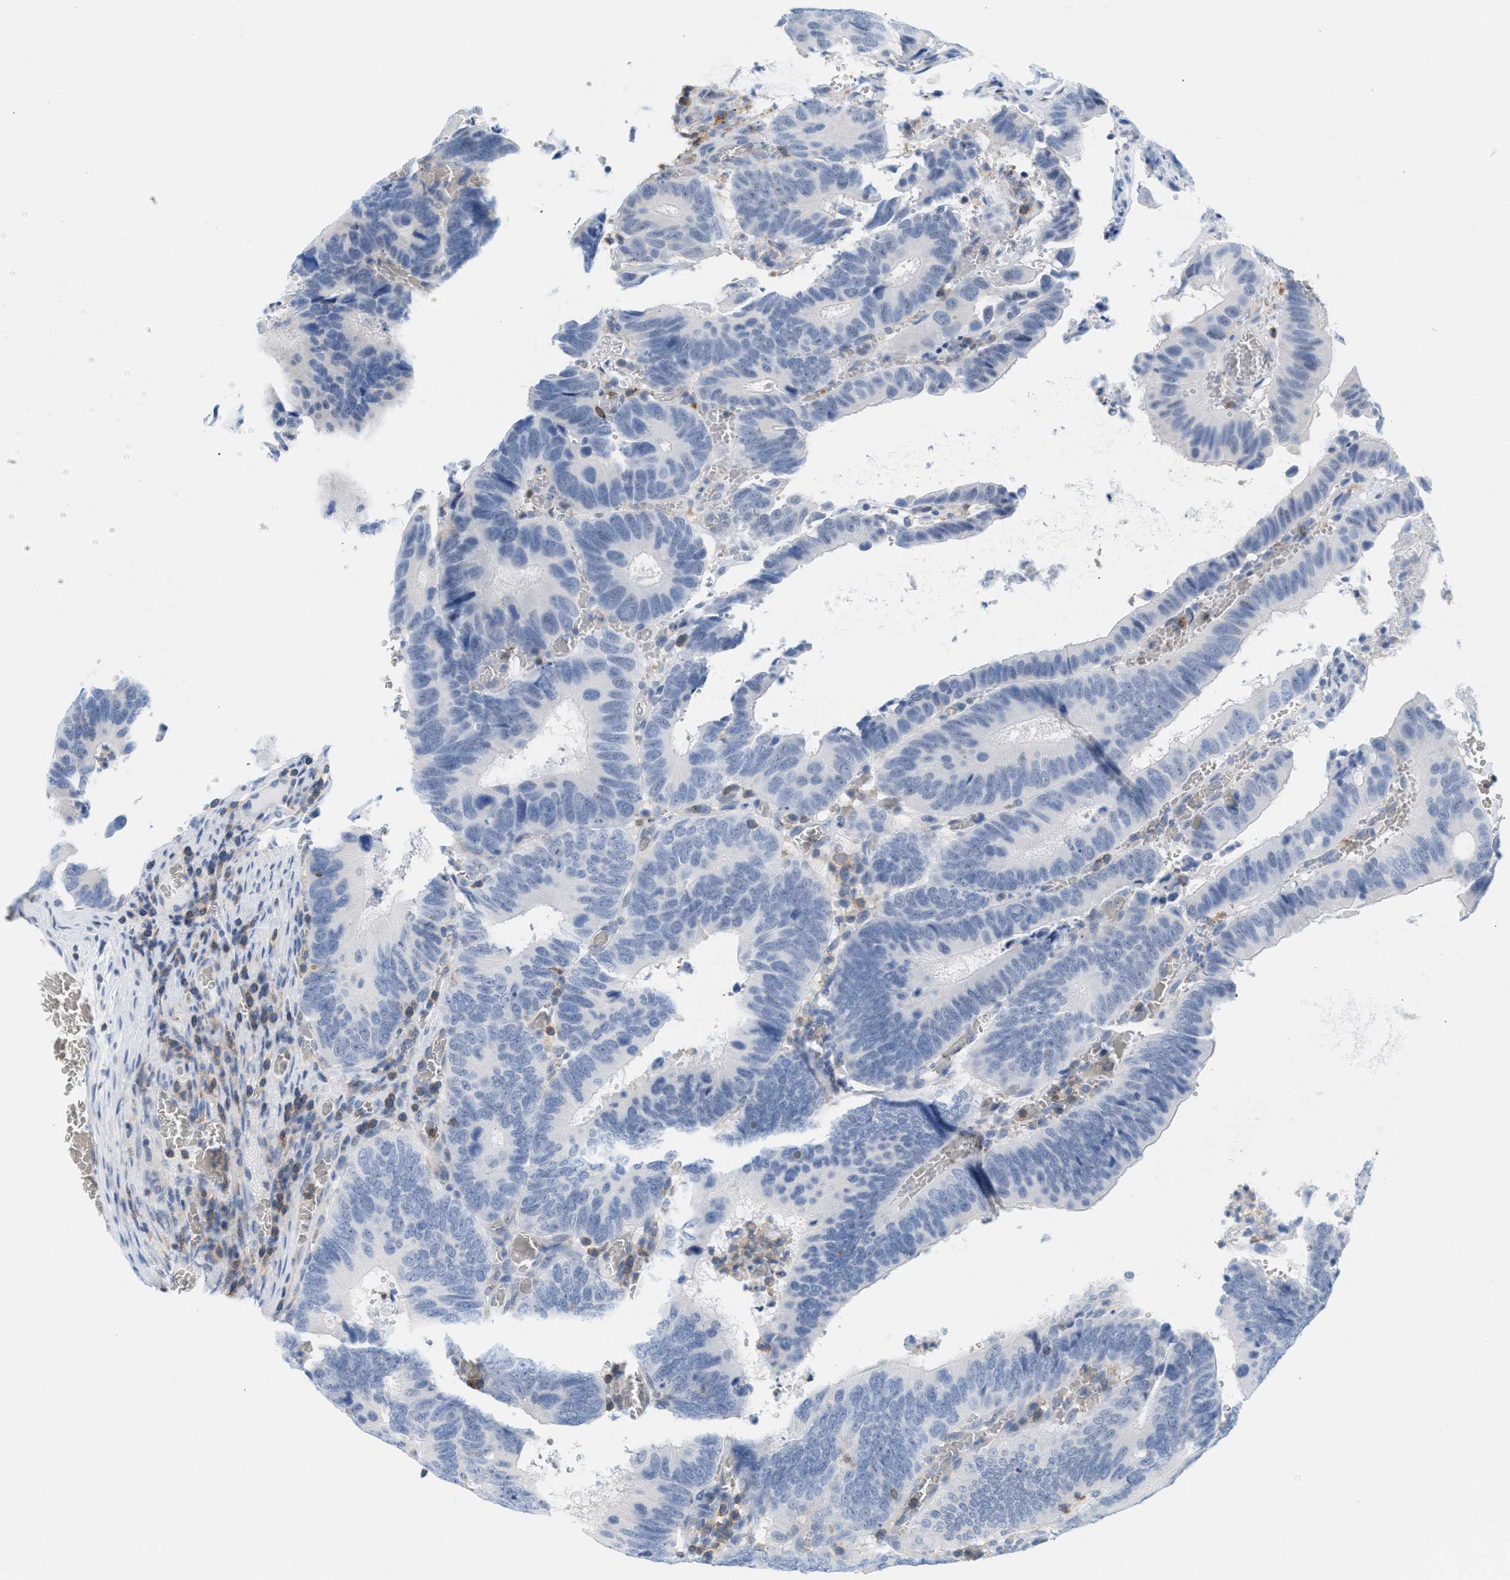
{"staining": {"intensity": "negative", "quantity": "none", "location": "none"}, "tissue": "colorectal cancer", "cell_type": "Tumor cells", "image_type": "cancer", "snomed": [{"axis": "morphology", "description": "Inflammation, NOS"}, {"axis": "morphology", "description": "Adenocarcinoma, NOS"}, {"axis": "topography", "description": "Colon"}], "caption": "Immunohistochemistry (IHC) micrograph of neoplastic tissue: colorectal cancer stained with DAB (3,3'-diaminobenzidine) displays no significant protein expression in tumor cells.", "gene": "IL16", "patient": {"sex": "male", "age": 72}}